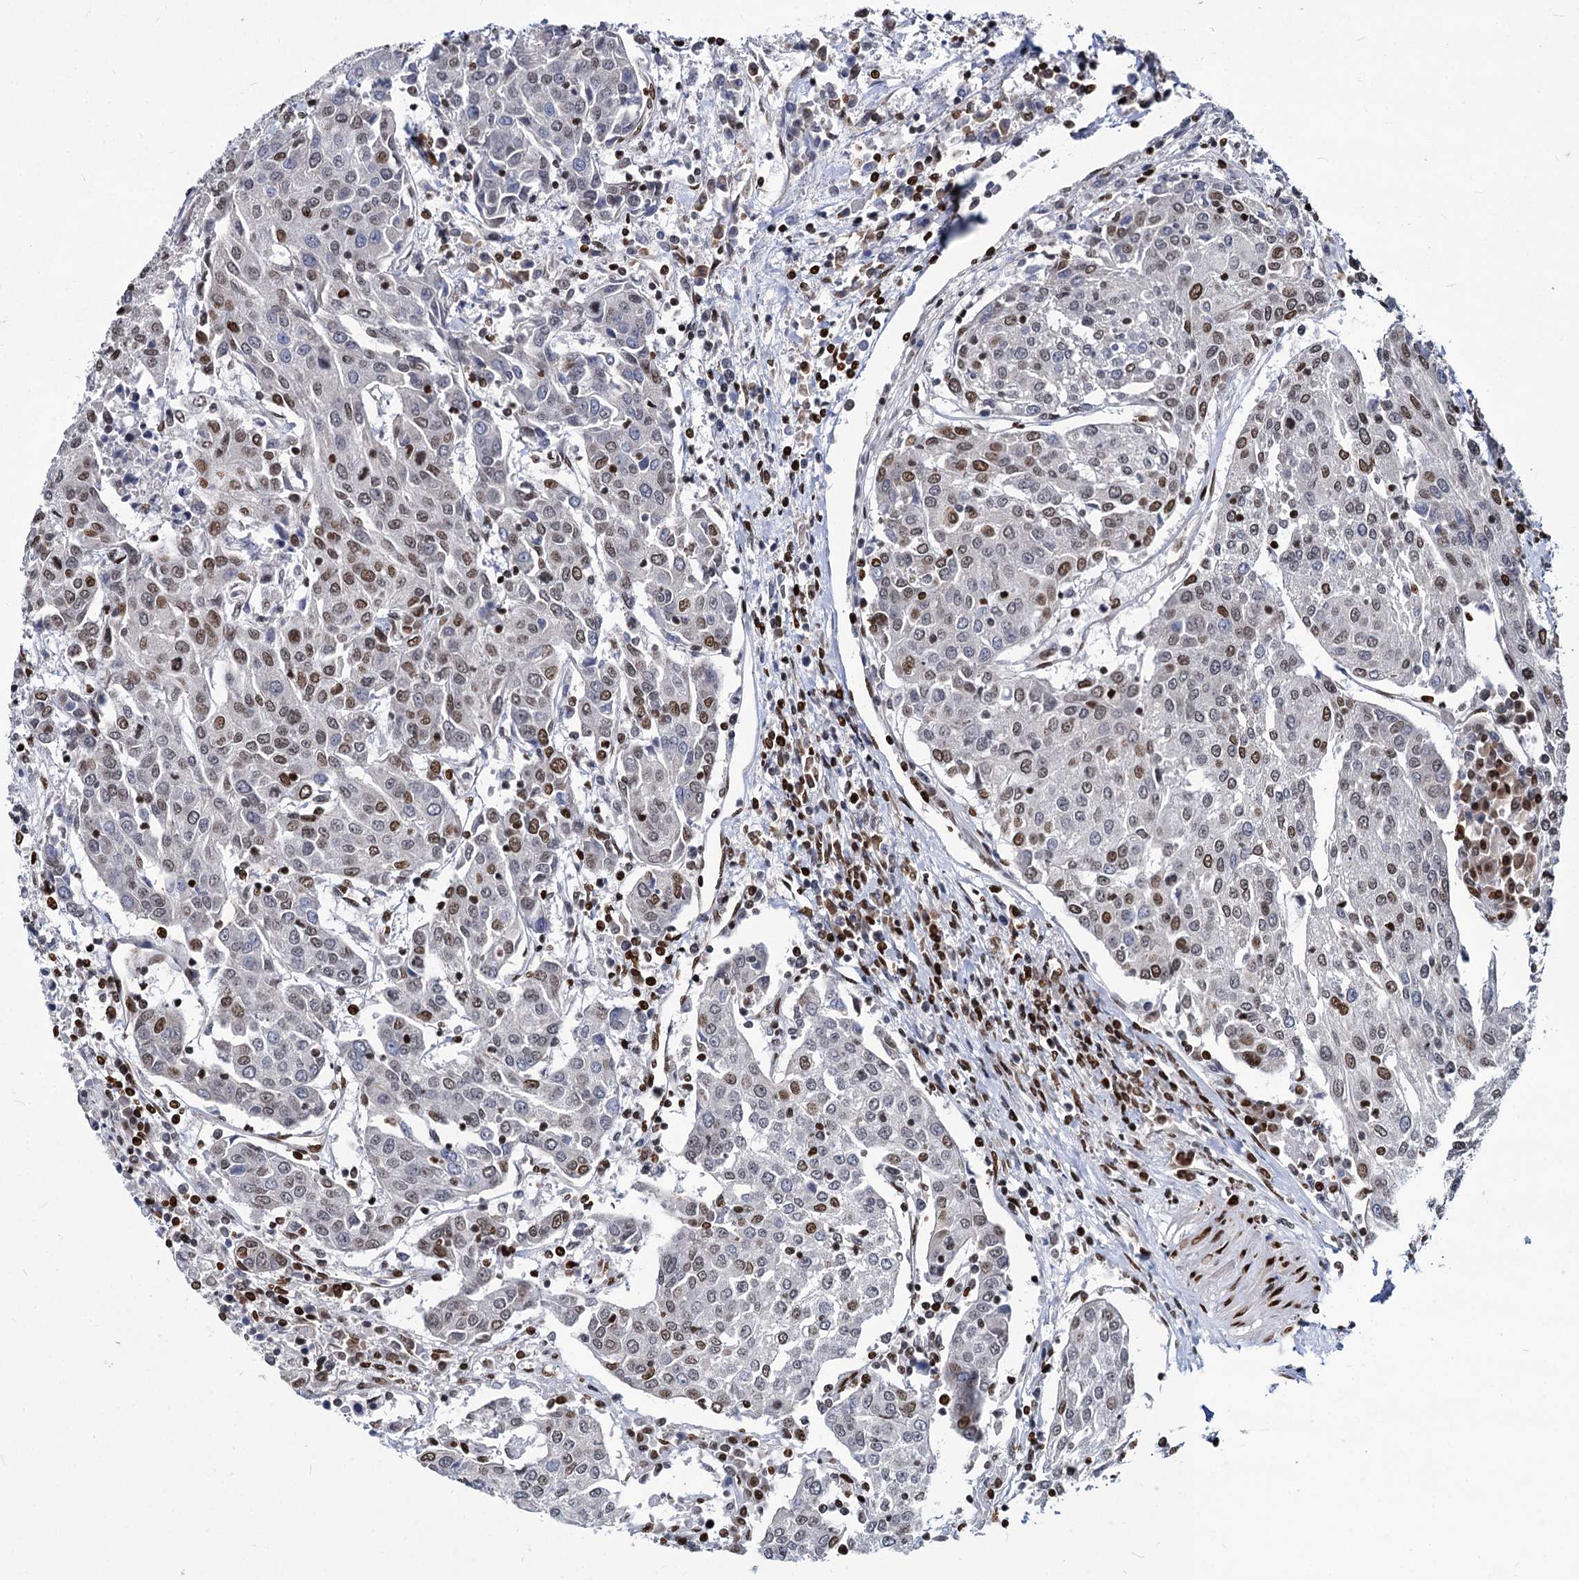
{"staining": {"intensity": "moderate", "quantity": "25%-75%", "location": "nuclear"}, "tissue": "urothelial cancer", "cell_type": "Tumor cells", "image_type": "cancer", "snomed": [{"axis": "morphology", "description": "Urothelial carcinoma, High grade"}, {"axis": "topography", "description": "Urinary bladder"}], "caption": "IHC micrograph of human urothelial cancer stained for a protein (brown), which shows medium levels of moderate nuclear staining in about 25%-75% of tumor cells.", "gene": "MECP2", "patient": {"sex": "female", "age": 85}}